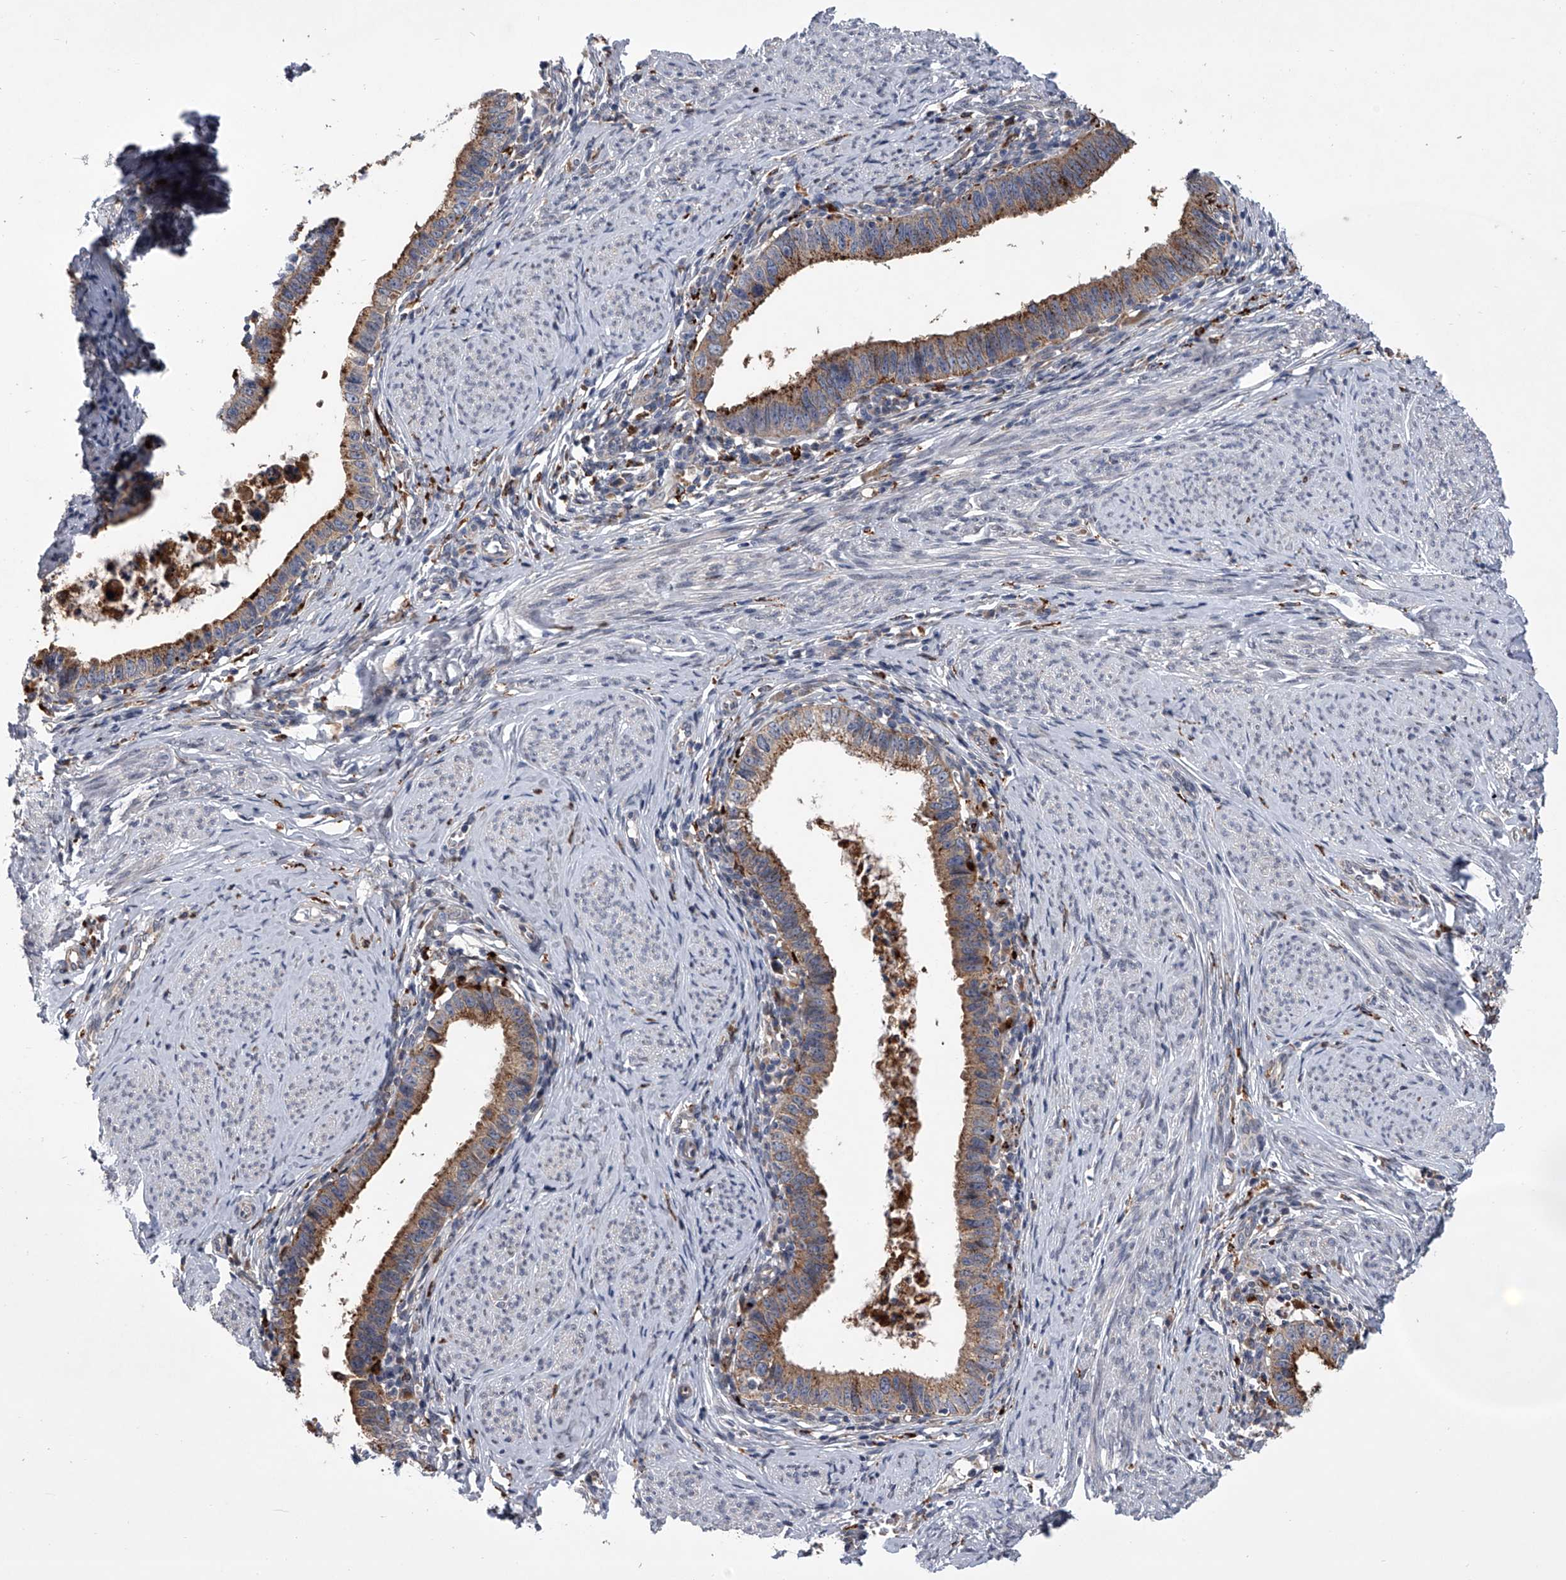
{"staining": {"intensity": "moderate", "quantity": ">75%", "location": "cytoplasmic/membranous"}, "tissue": "cervical cancer", "cell_type": "Tumor cells", "image_type": "cancer", "snomed": [{"axis": "morphology", "description": "Adenocarcinoma, NOS"}, {"axis": "topography", "description": "Cervix"}], "caption": "Cervical cancer tissue shows moderate cytoplasmic/membranous expression in about >75% of tumor cells, visualized by immunohistochemistry.", "gene": "TRIM8", "patient": {"sex": "female", "age": 36}}